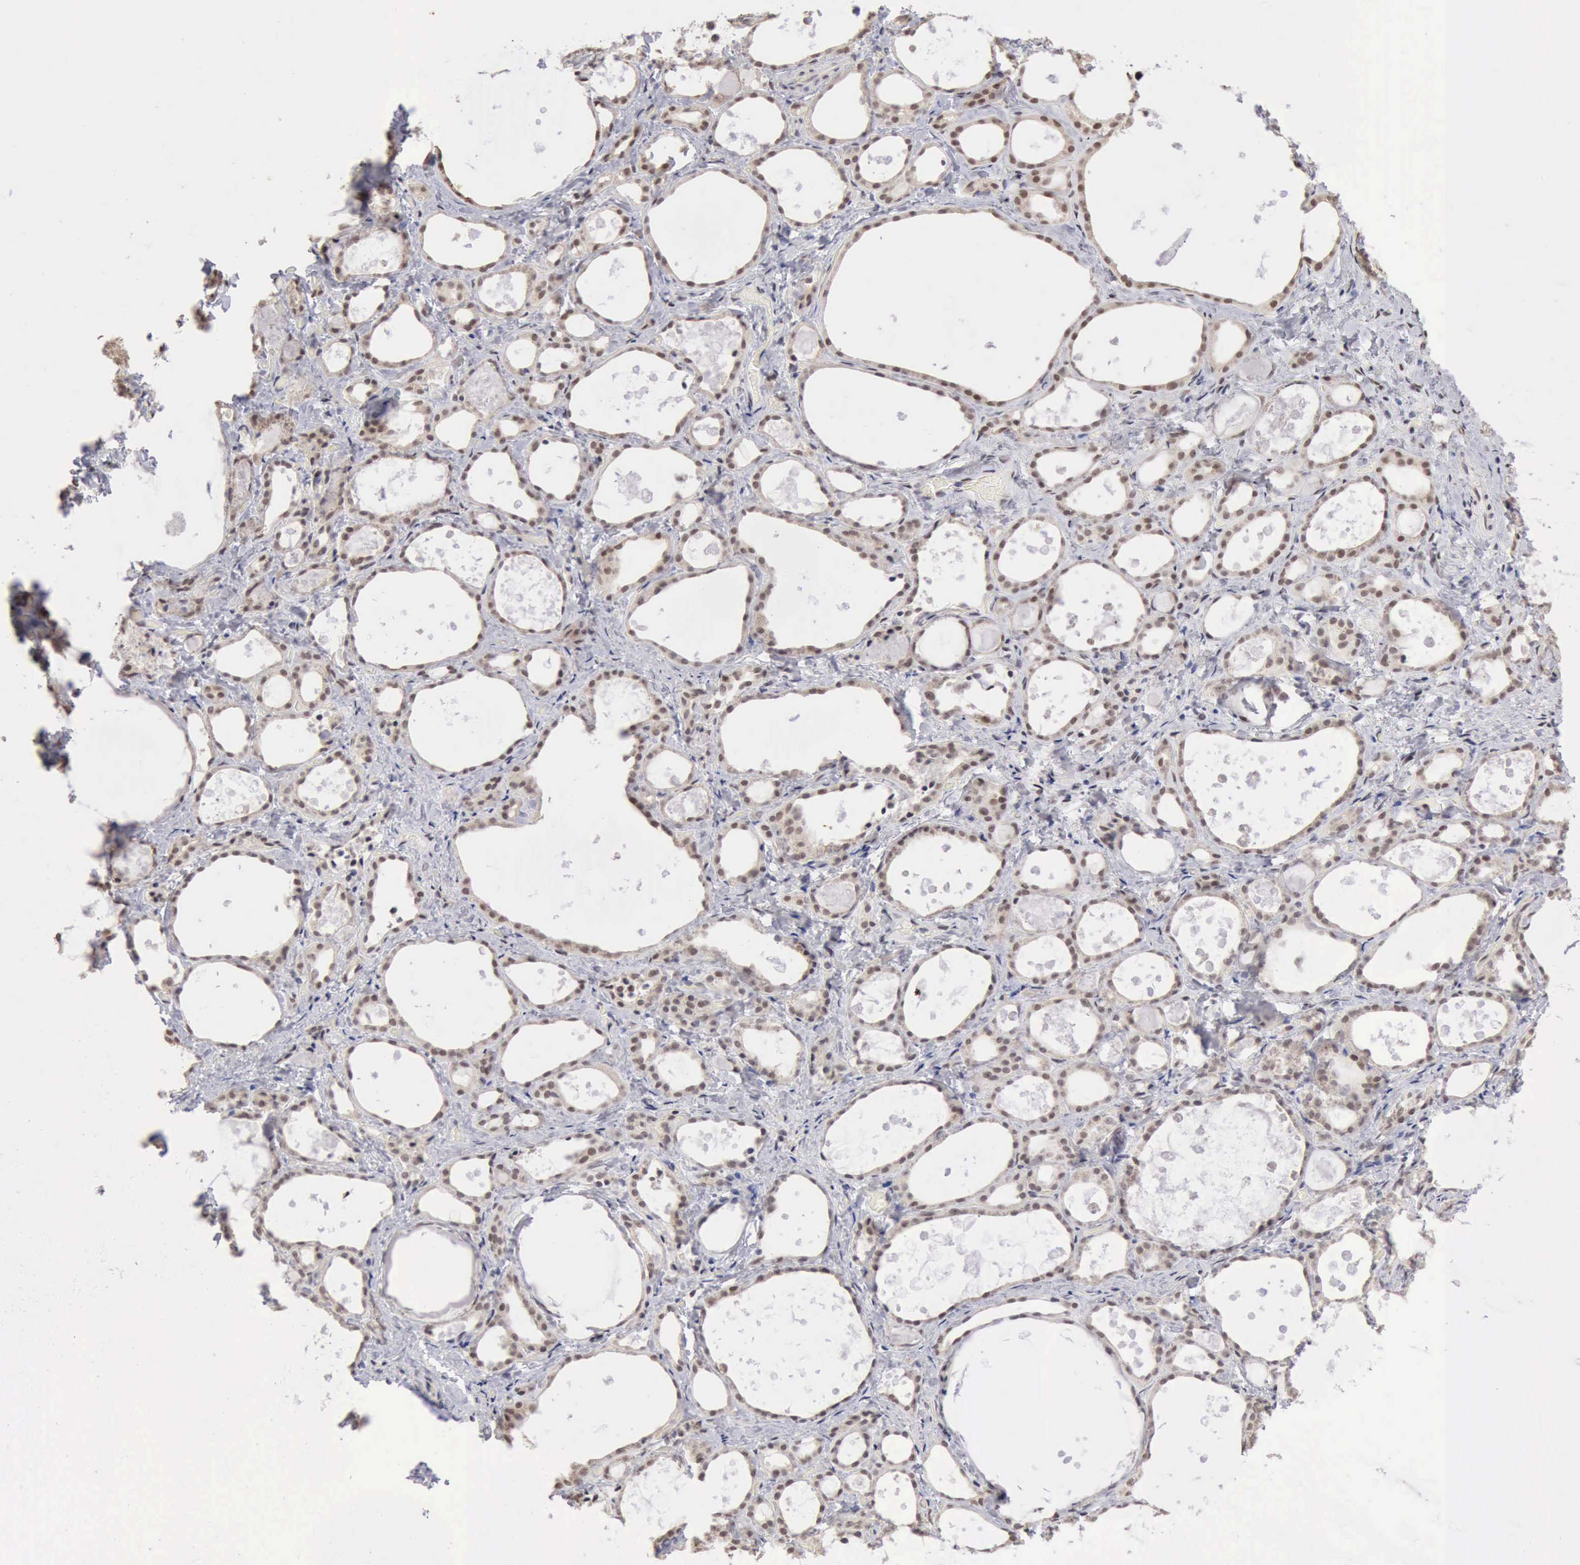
{"staining": {"intensity": "weak", "quantity": "25%-75%", "location": "nuclear"}, "tissue": "thyroid gland", "cell_type": "Glandular cells", "image_type": "normal", "snomed": [{"axis": "morphology", "description": "Normal tissue, NOS"}, {"axis": "topography", "description": "Thyroid gland"}], "caption": "High-power microscopy captured an IHC photomicrograph of normal thyroid gland, revealing weak nuclear positivity in about 25%-75% of glandular cells.", "gene": "TAF1", "patient": {"sex": "female", "age": 75}}